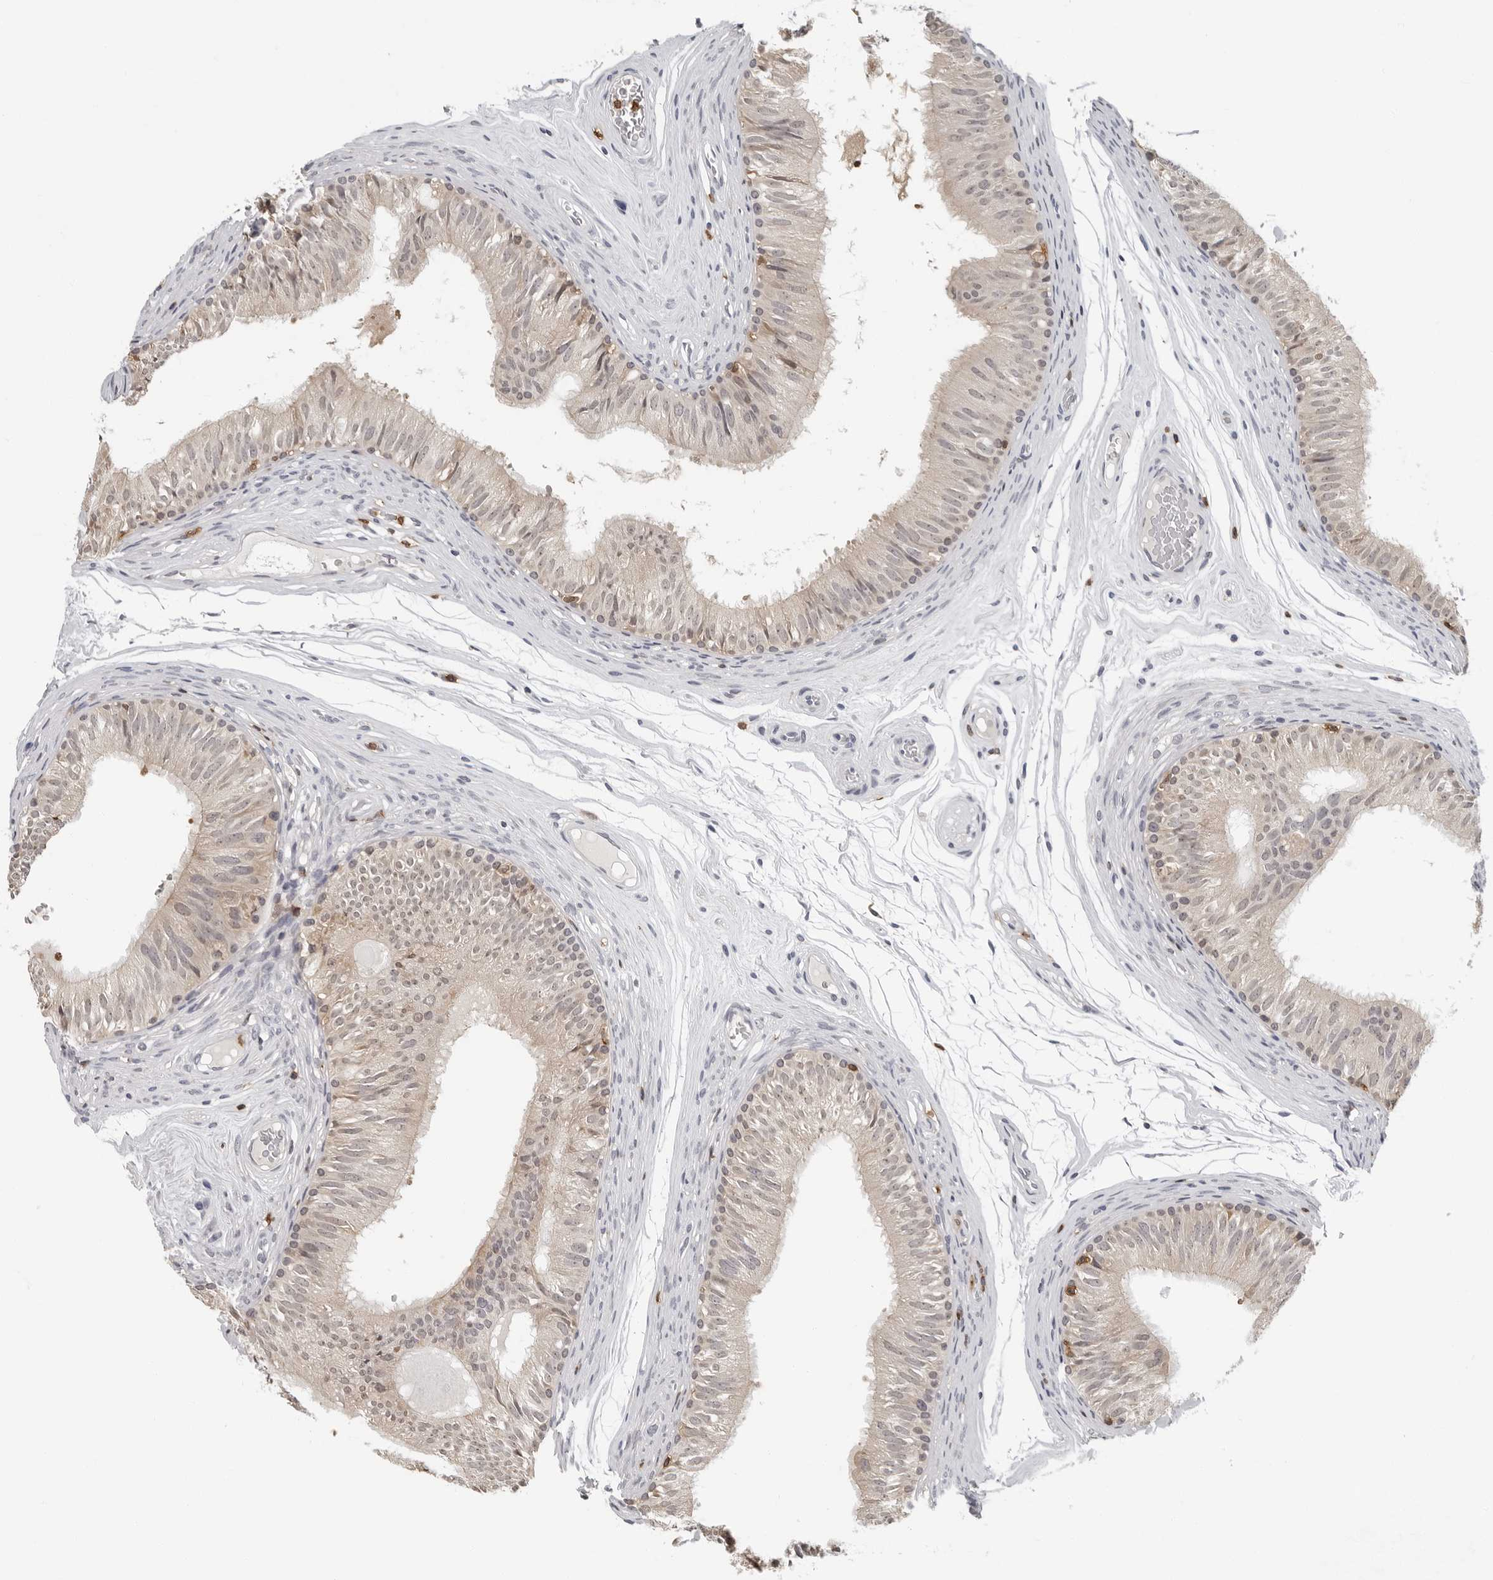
{"staining": {"intensity": "weak", "quantity": ">75%", "location": "cytoplasmic/membranous"}, "tissue": "epididymis", "cell_type": "Glandular cells", "image_type": "normal", "snomed": [{"axis": "morphology", "description": "Normal tissue, NOS"}, {"axis": "topography", "description": "Epididymis"}], "caption": "DAB (3,3'-diaminobenzidine) immunohistochemical staining of unremarkable human epididymis reveals weak cytoplasmic/membranous protein positivity in about >75% of glandular cells. The protein of interest is shown in brown color, while the nuclei are stained blue.", "gene": "HSPH1", "patient": {"sex": "male", "age": 36}}